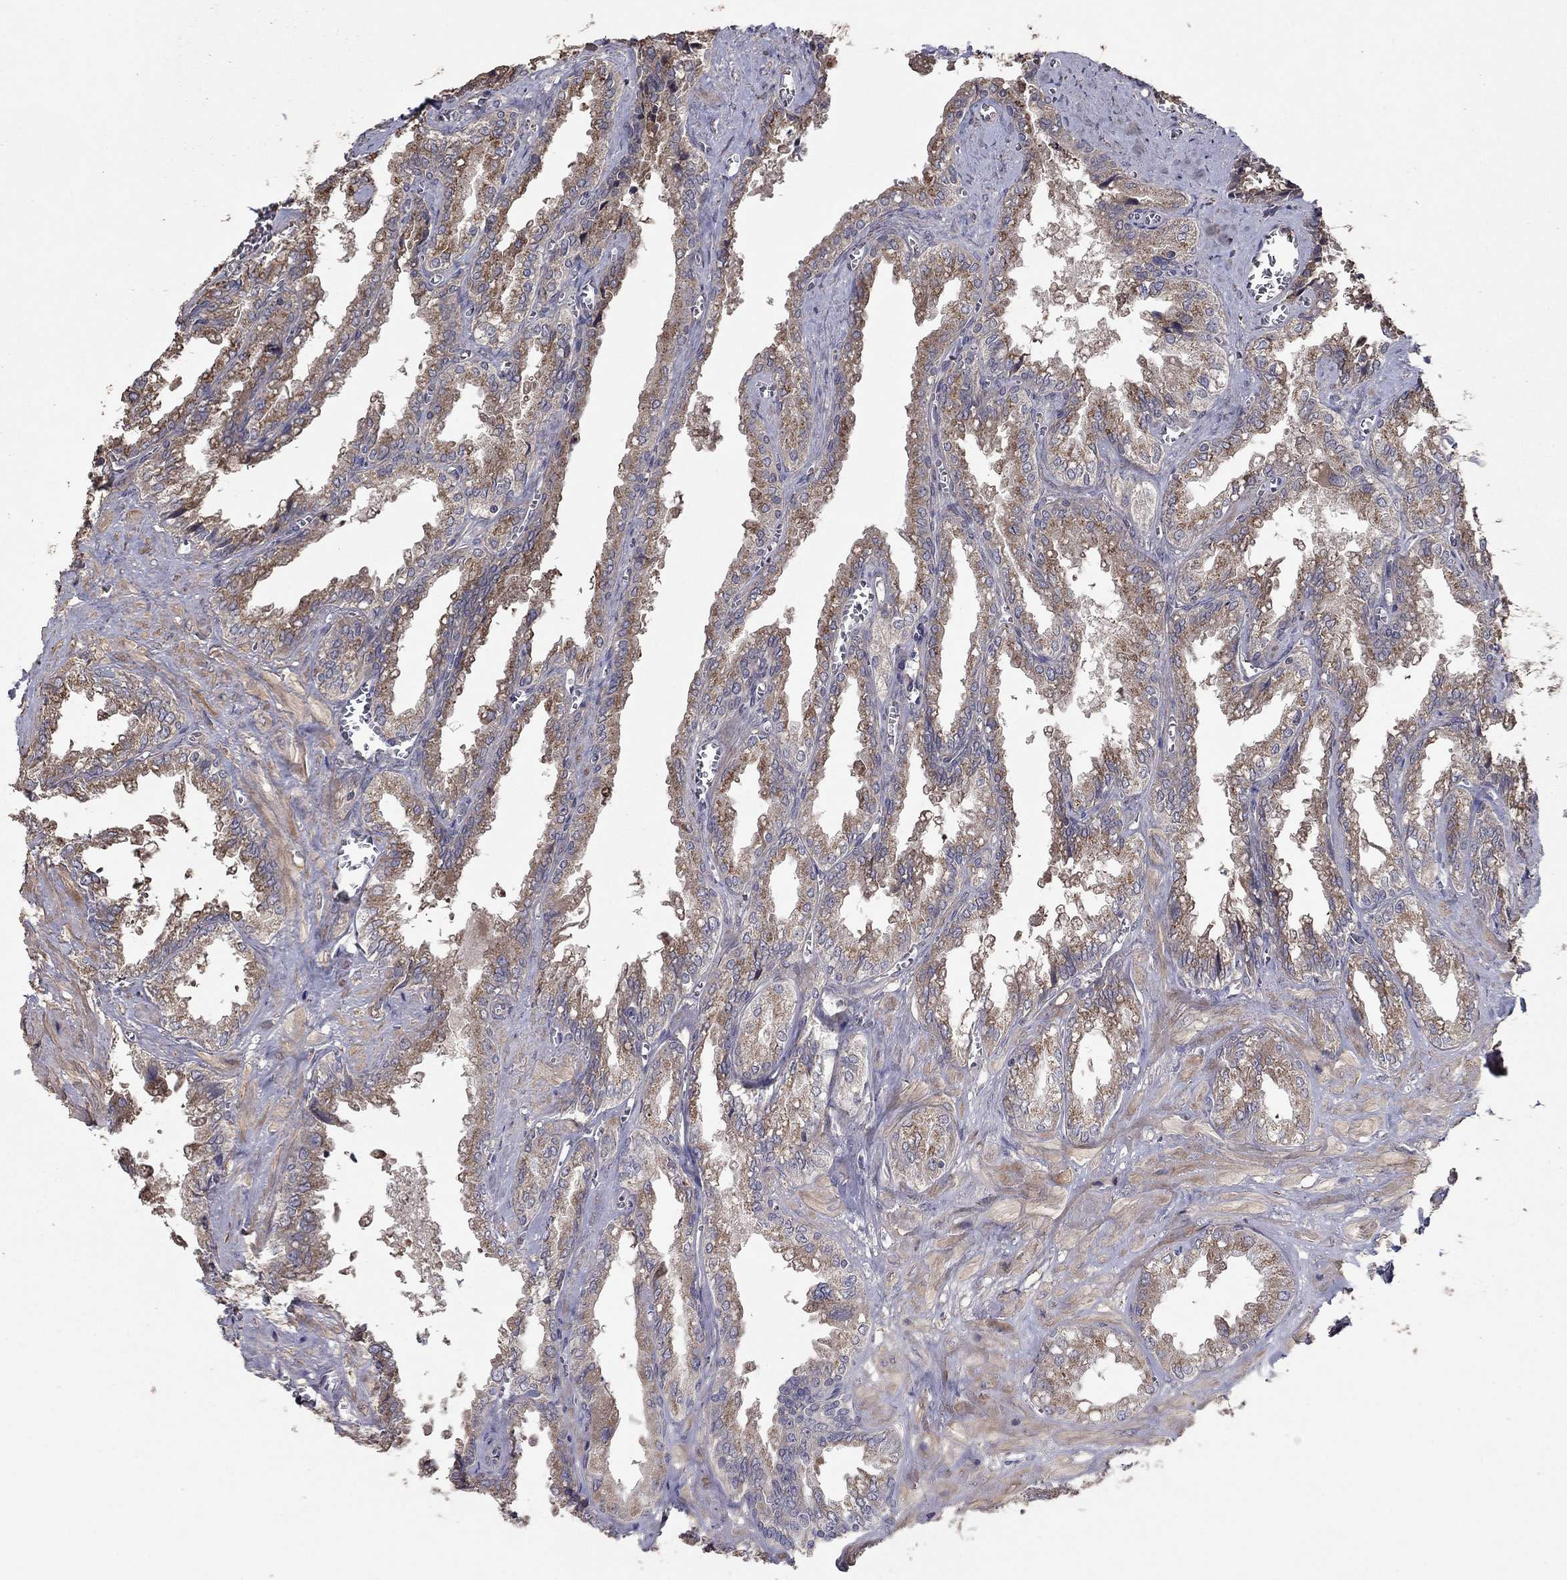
{"staining": {"intensity": "strong", "quantity": ">75%", "location": "cytoplasmic/membranous"}, "tissue": "seminal vesicle", "cell_type": "Glandular cells", "image_type": "normal", "snomed": [{"axis": "morphology", "description": "Normal tissue, NOS"}, {"axis": "topography", "description": "Seminal veicle"}], "caption": "Immunohistochemistry (IHC) photomicrograph of normal seminal vesicle: human seminal vesicle stained using immunohistochemistry exhibits high levels of strong protein expression localized specifically in the cytoplasmic/membranous of glandular cells, appearing as a cytoplasmic/membranous brown color.", "gene": "FLT4", "patient": {"sex": "male", "age": 67}}